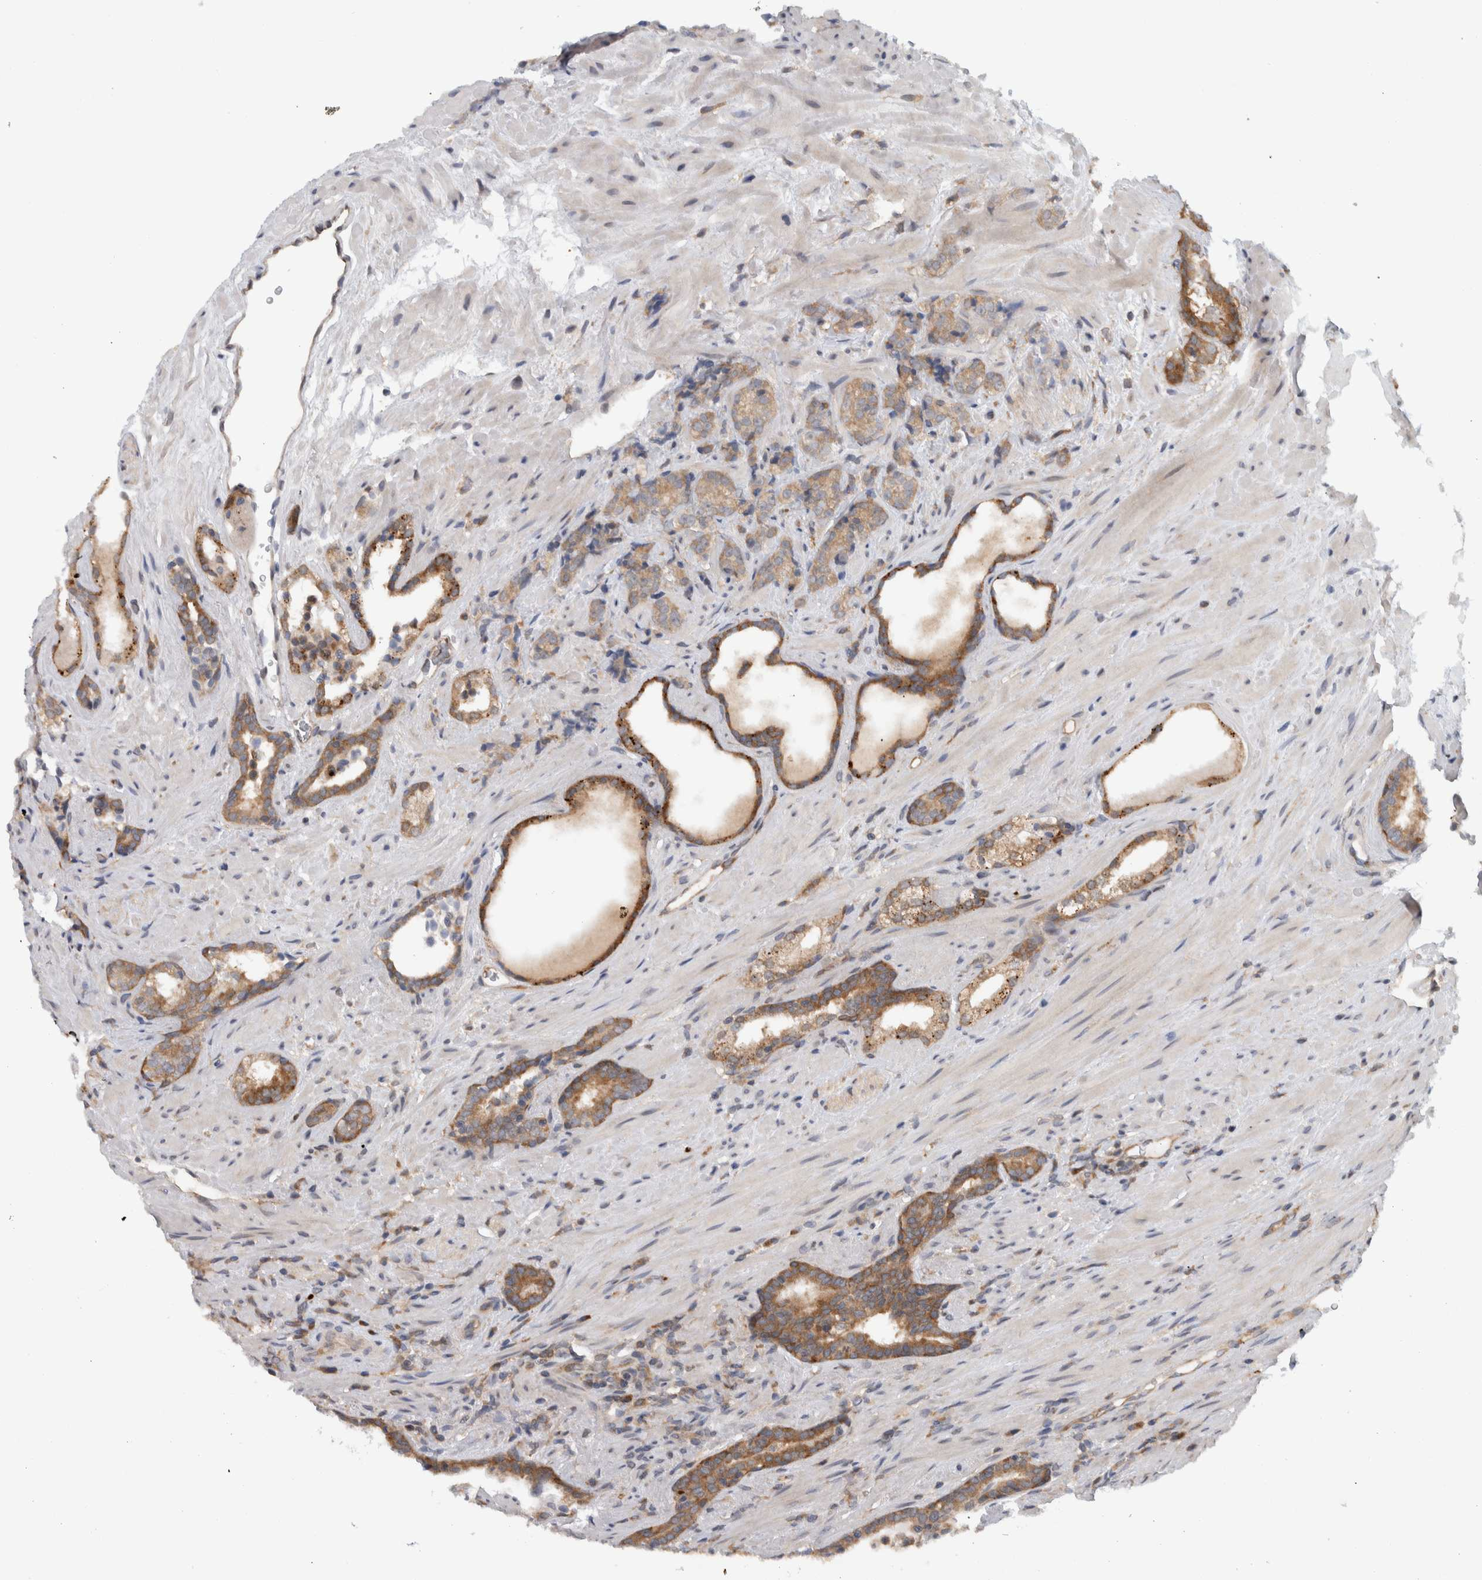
{"staining": {"intensity": "moderate", "quantity": ">75%", "location": "cytoplasmic/membranous"}, "tissue": "prostate cancer", "cell_type": "Tumor cells", "image_type": "cancer", "snomed": [{"axis": "morphology", "description": "Adenocarcinoma, High grade"}, {"axis": "topography", "description": "Prostate"}], "caption": "Prostate cancer (high-grade adenocarcinoma) was stained to show a protein in brown. There is medium levels of moderate cytoplasmic/membranous expression in about >75% of tumor cells.", "gene": "CCDC43", "patient": {"sex": "male", "age": 71}}